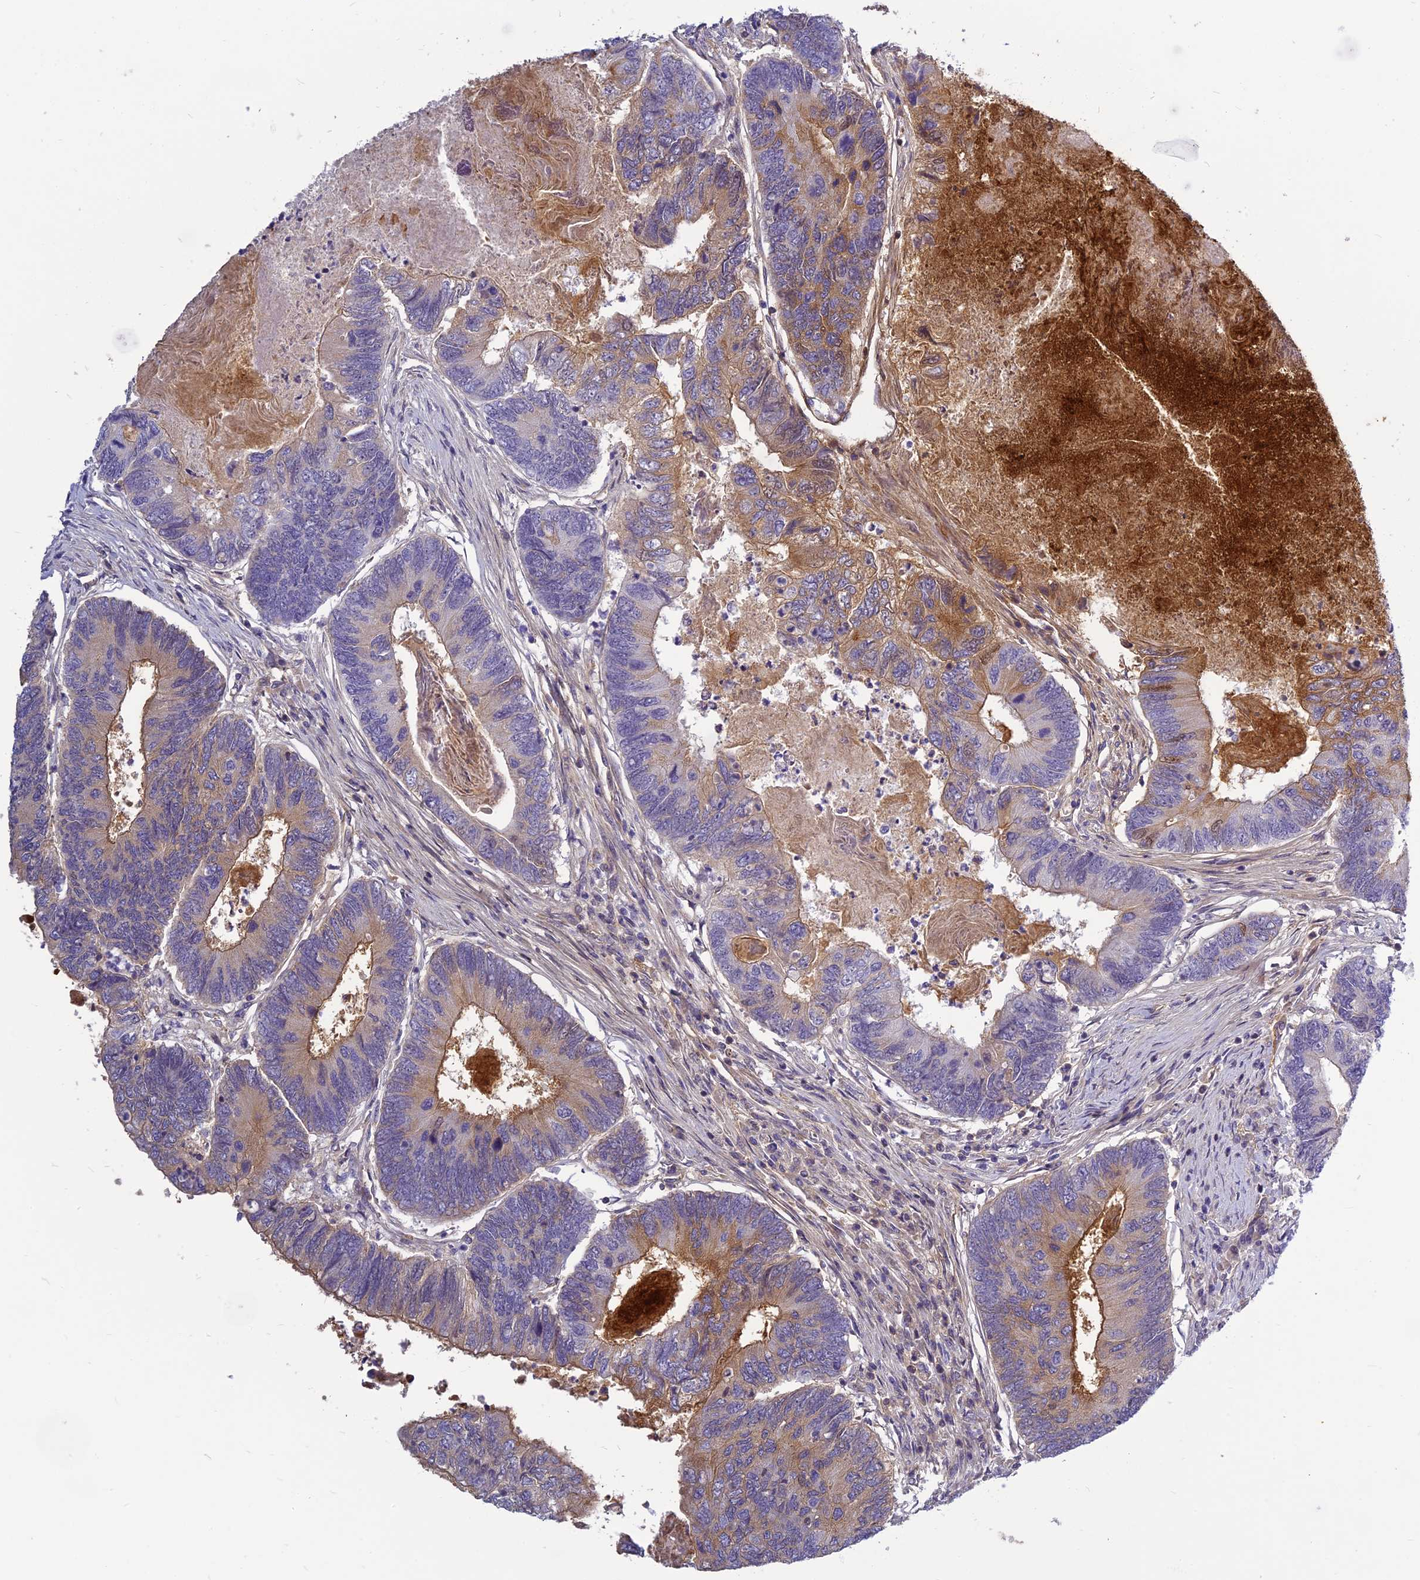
{"staining": {"intensity": "moderate", "quantity": "<25%", "location": "cytoplasmic/membranous"}, "tissue": "colorectal cancer", "cell_type": "Tumor cells", "image_type": "cancer", "snomed": [{"axis": "morphology", "description": "Adenocarcinoma, NOS"}, {"axis": "topography", "description": "Colon"}], "caption": "Approximately <25% of tumor cells in adenocarcinoma (colorectal) reveal moderate cytoplasmic/membranous protein expression as visualized by brown immunohistochemical staining.", "gene": "CLEC11A", "patient": {"sex": "female", "age": 67}}